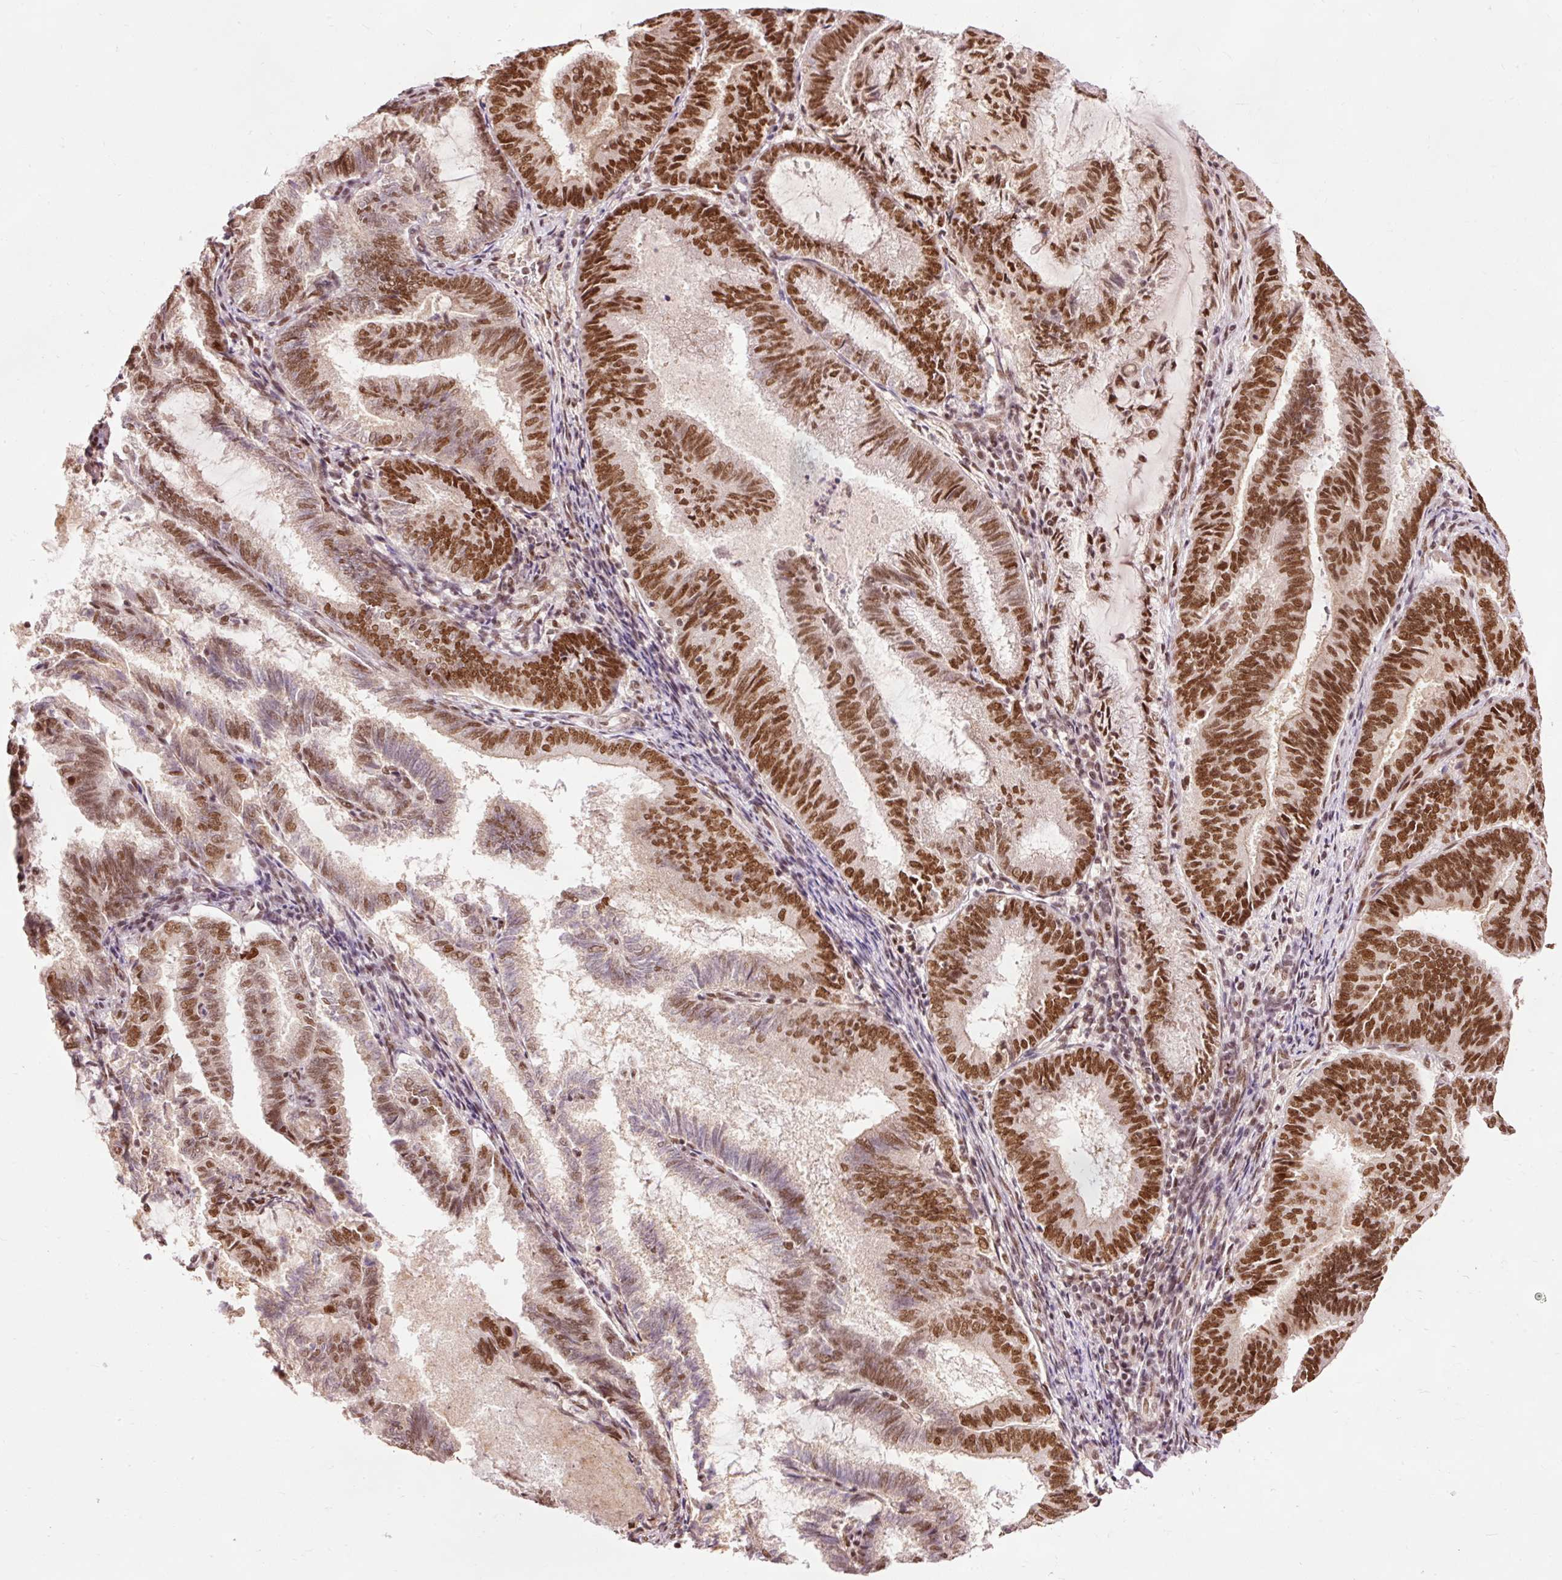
{"staining": {"intensity": "strong", "quantity": ">75%", "location": "nuclear"}, "tissue": "endometrial cancer", "cell_type": "Tumor cells", "image_type": "cancer", "snomed": [{"axis": "morphology", "description": "Adenocarcinoma, NOS"}, {"axis": "topography", "description": "Endometrium"}], "caption": "A high amount of strong nuclear expression is present in approximately >75% of tumor cells in endometrial adenocarcinoma tissue. (DAB = brown stain, brightfield microscopy at high magnification).", "gene": "ZBTB44", "patient": {"sex": "female", "age": 80}}